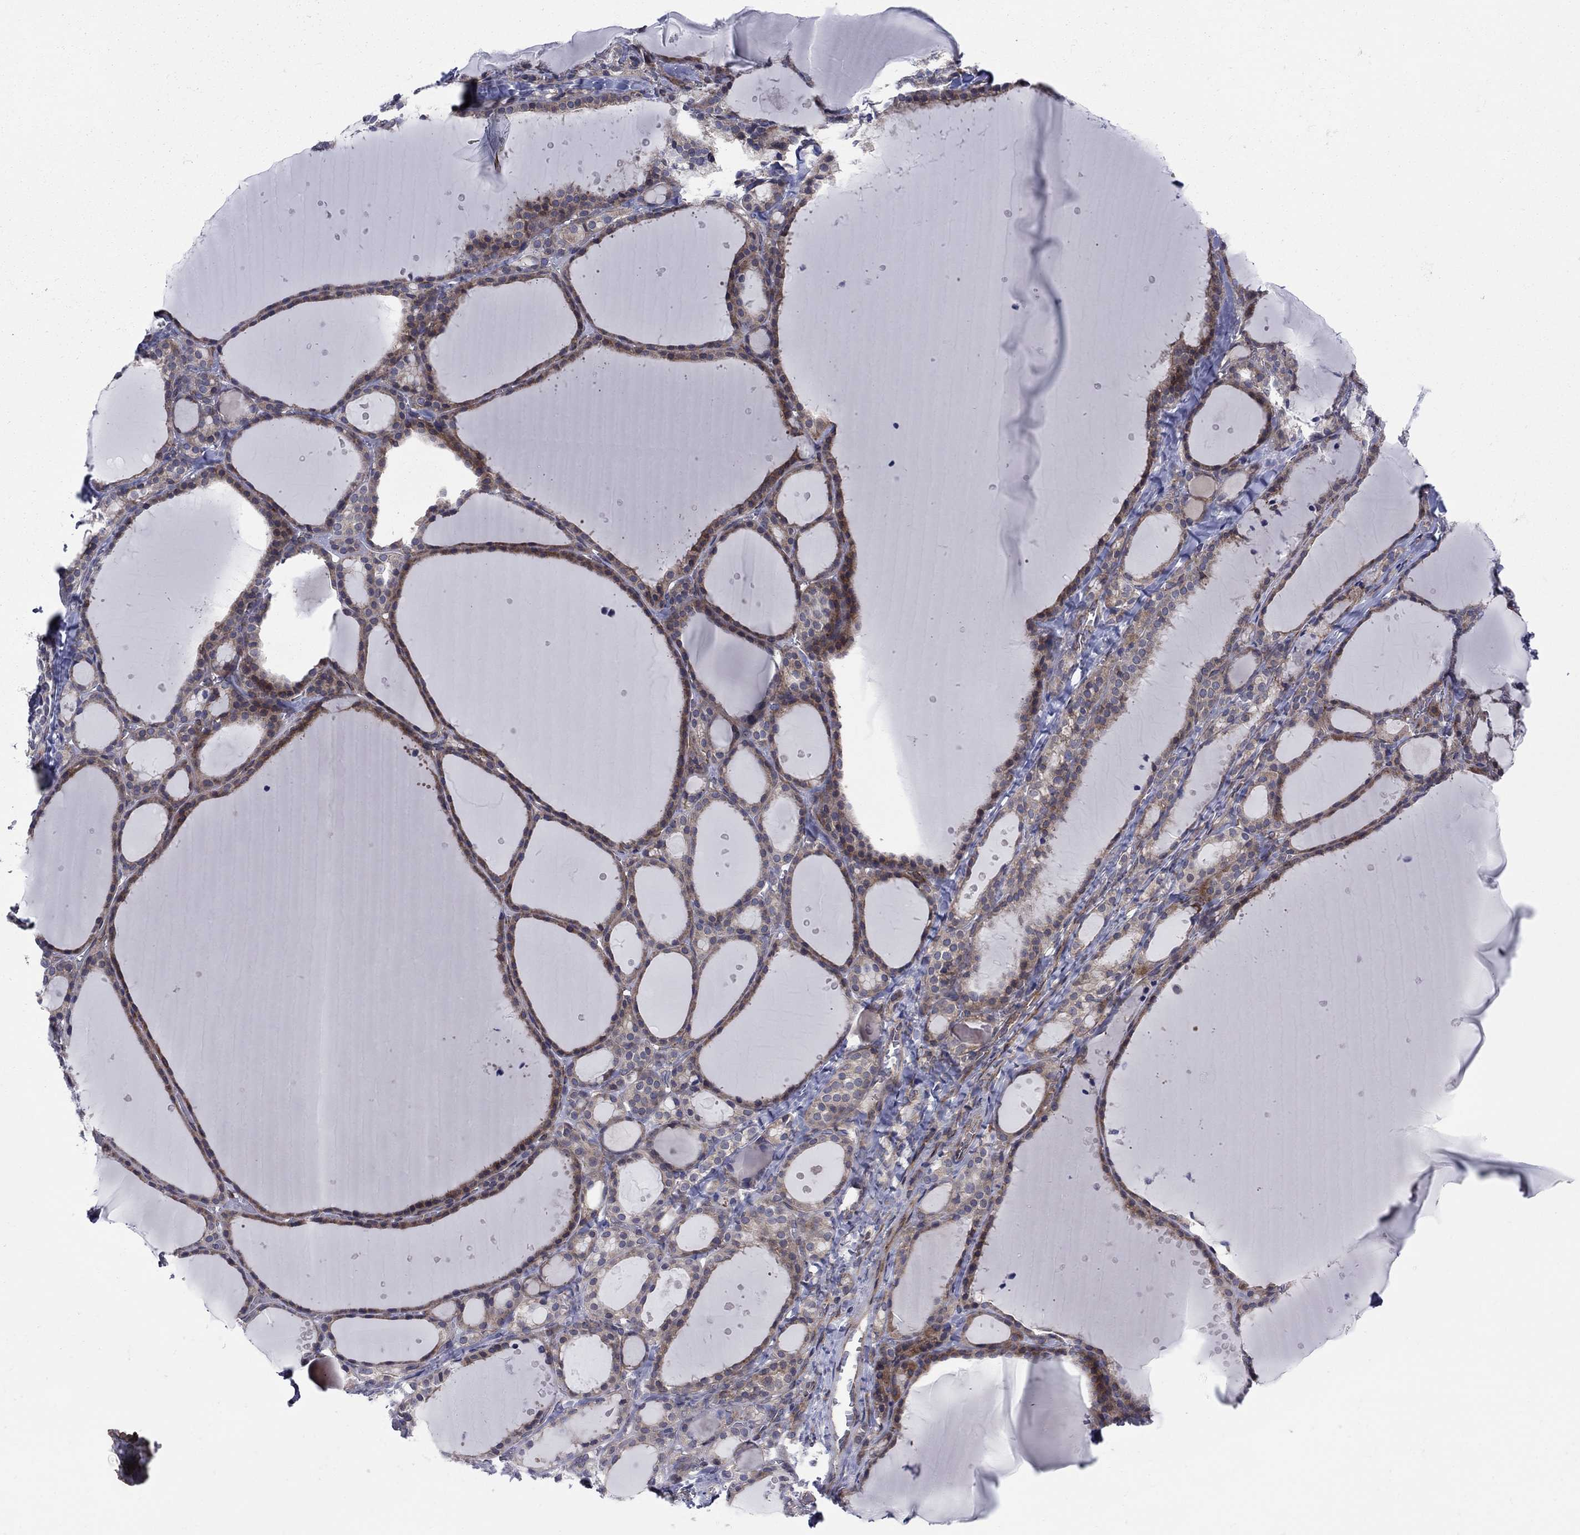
{"staining": {"intensity": "moderate", "quantity": "25%-75%", "location": "cytoplasmic/membranous"}, "tissue": "thyroid gland", "cell_type": "Glandular cells", "image_type": "normal", "snomed": [{"axis": "morphology", "description": "Normal tissue, NOS"}, {"axis": "topography", "description": "Thyroid gland"}], "caption": "Glandular cells reveal medium levels of moderate cytoplasmic/membranous expression in about 25%-75% of cells in unremarkable thyroid gland. (IHC, brightfield microscopy, high magnification).", "gene": "GPR155", "patient": {"sex": "male", "age": 68}}